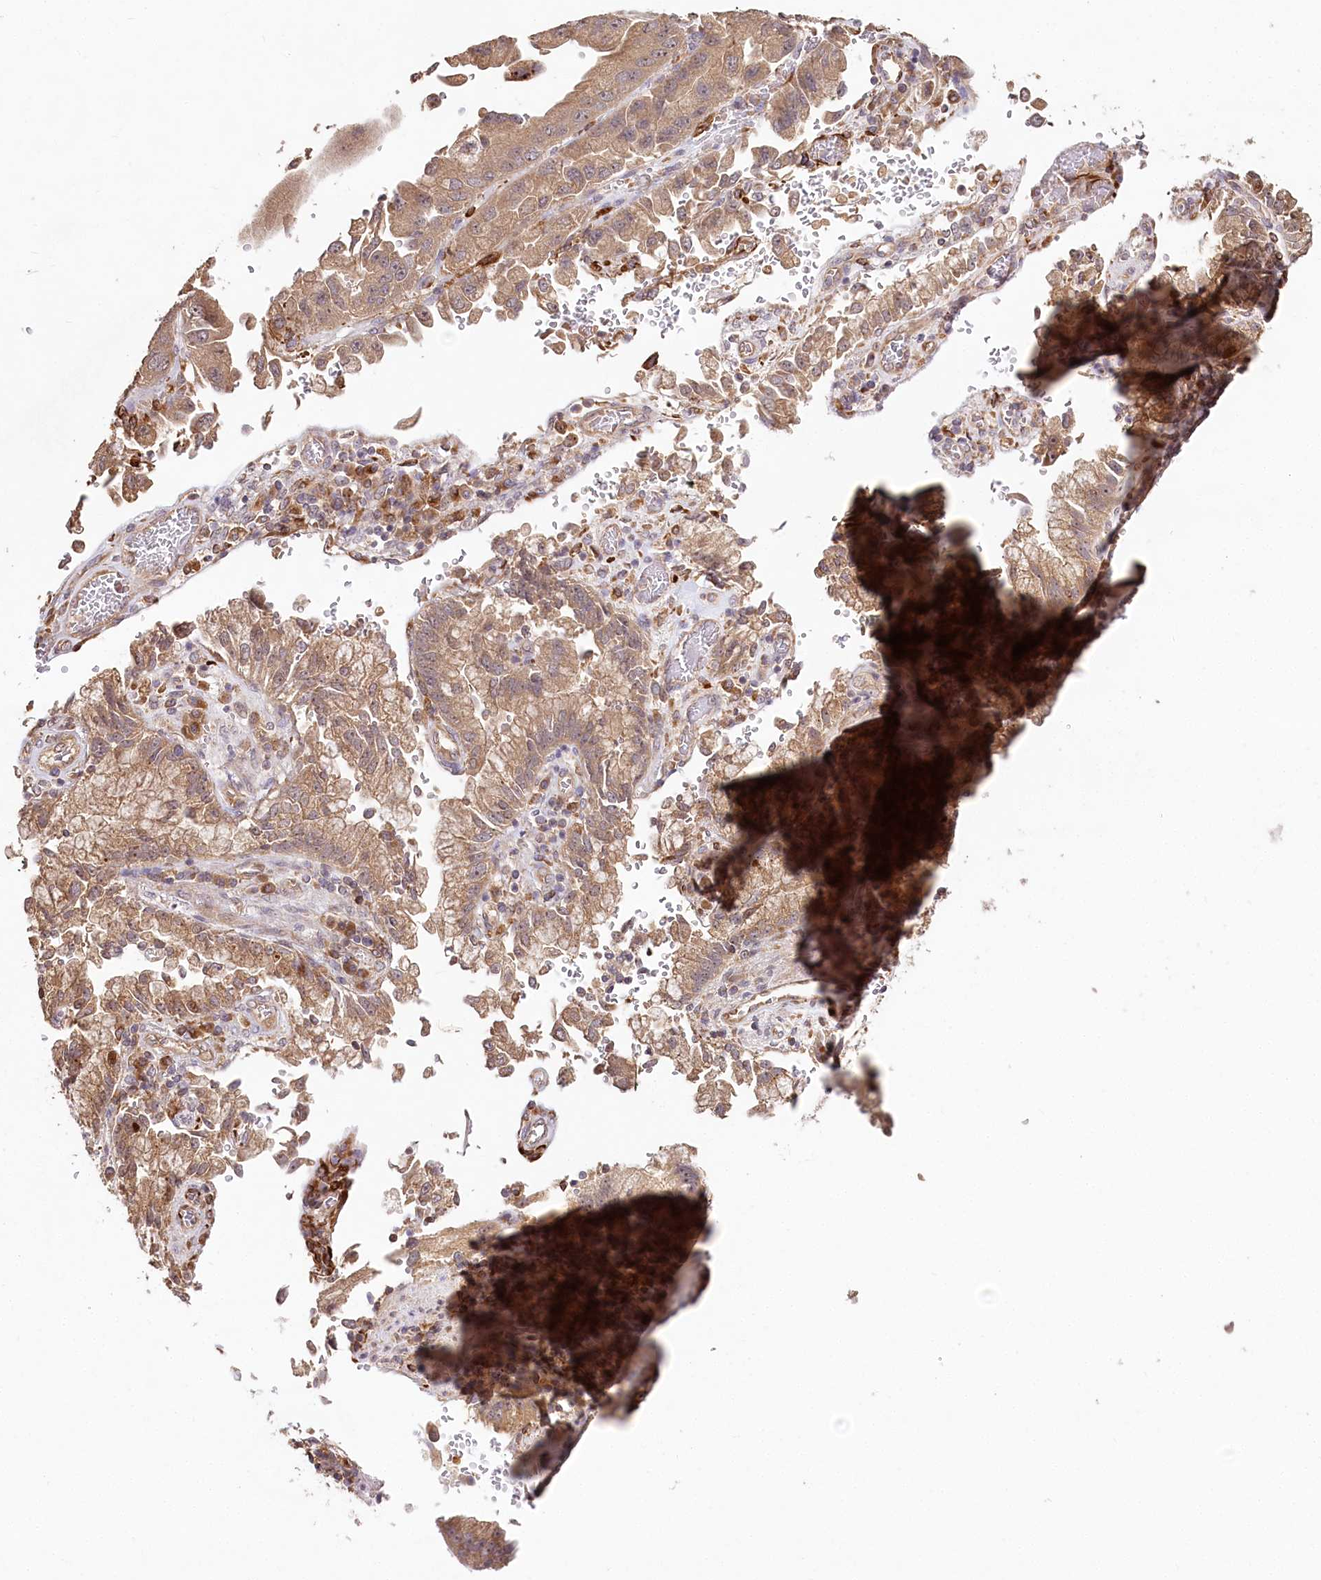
{"staining": {"intensity": "moderate", "quantity": ">75%", "location": "cytoplasmic/membranous,nuclear"}, "tissue": "stomach cancer", "cell_type": "Tumor cells", "image_type": "cancer", "snomed": [{"axis": "morphology", "description": "Adenocarcinoma, NOS"}, {"axis": "topography", "description": "Stomach"}], "caption": "Immunohistochemistry staining of stomach cancer, which exhibits medium levels of moderate cytoplasmic/membranous and nuclear positivity in approximately >75% of tumor cells indicating moderate cytoplasmic/membranous and nuclear protein staining. The staining was performed using DAB (brown) for protein detection and nuclei were counterstained in hematoxylin (blue).", "gene": "DMXL1", "patient": {"sex": "male", "age": 62}}